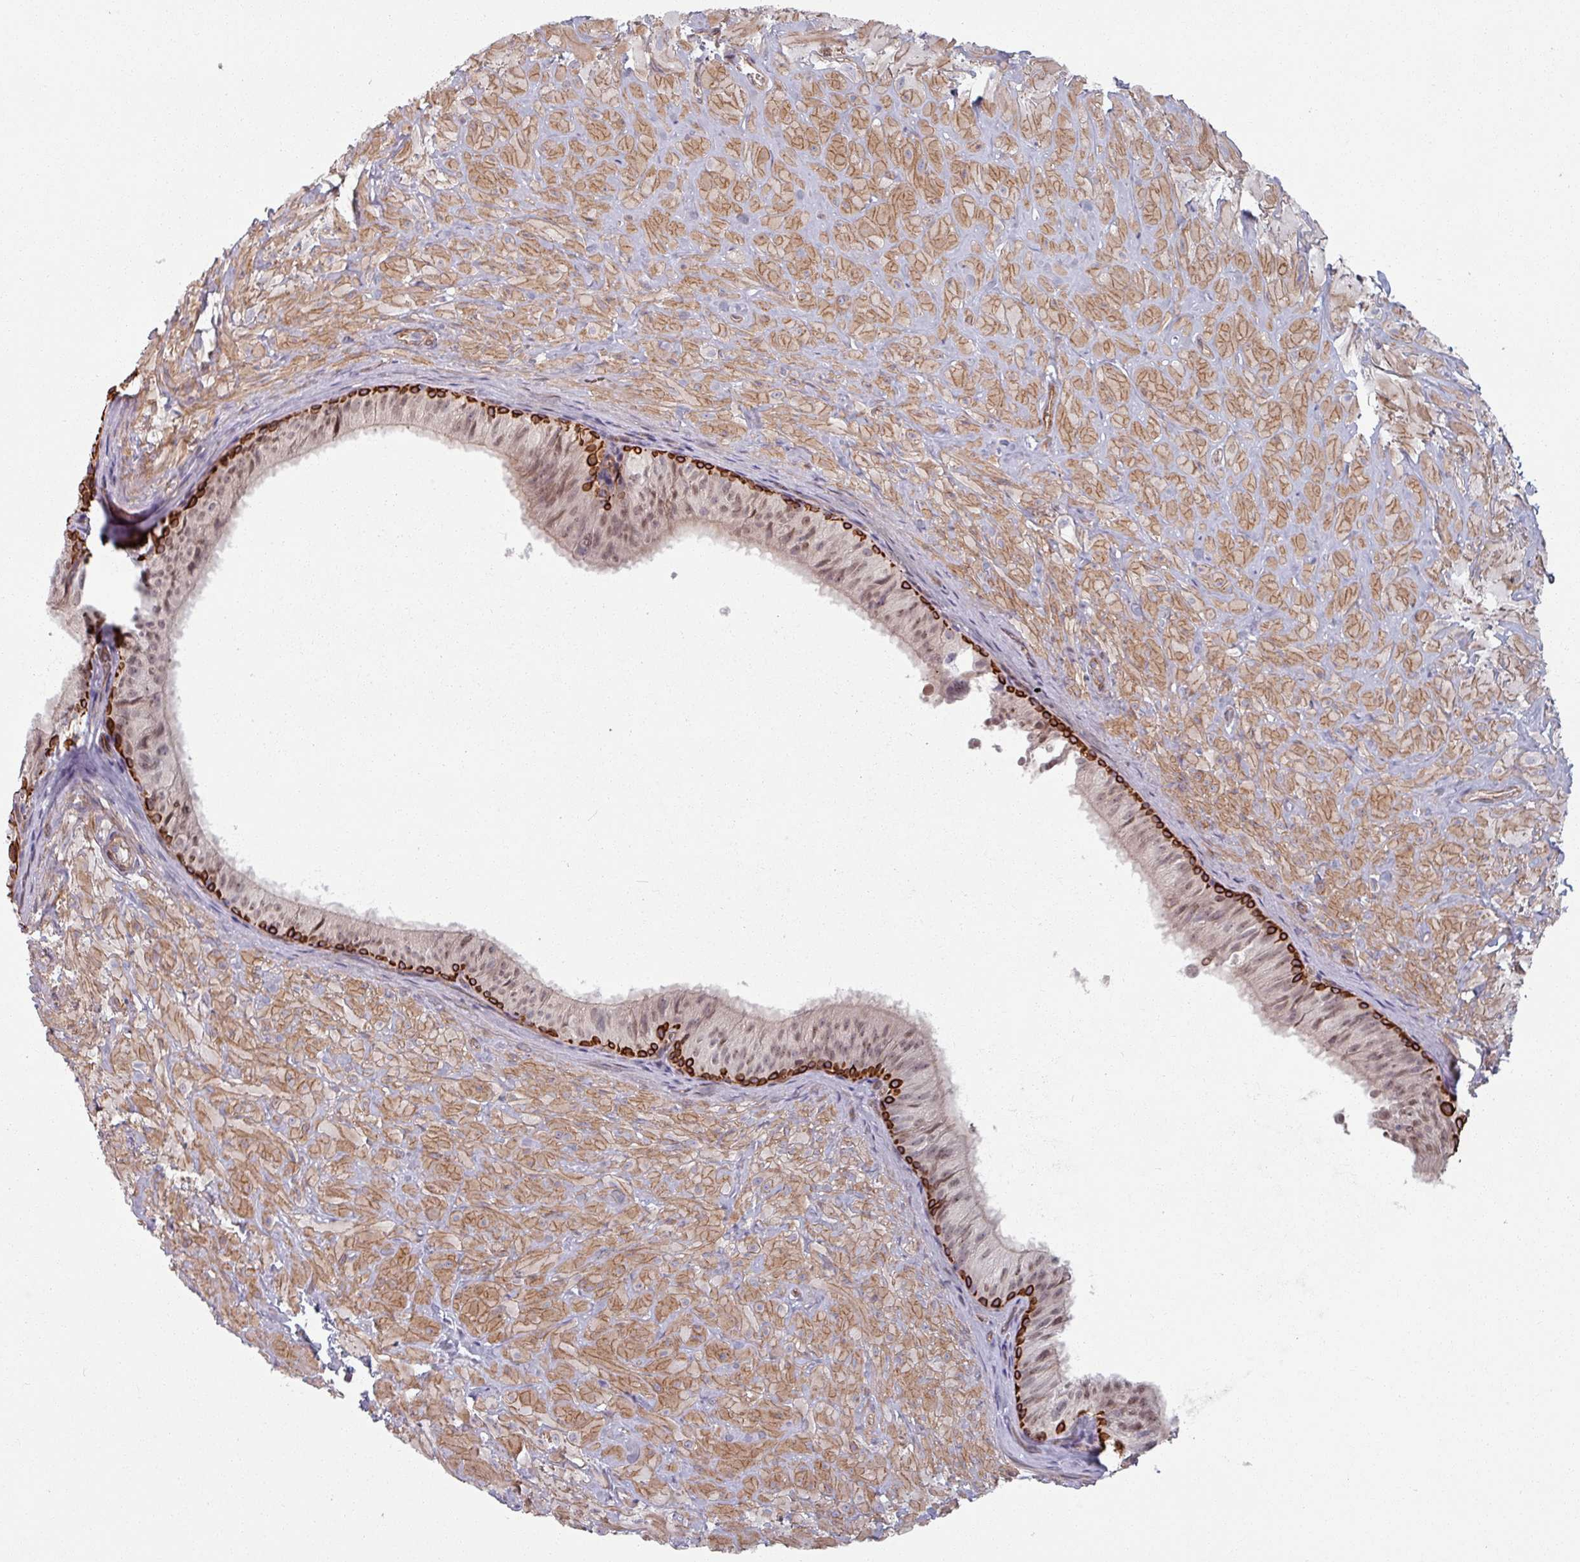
{"staining": {"intensity": "strong", "quantity": "<25%", "location": "cytoplasmic/membranous"}, "tissue": "epididymis", "cell_type": "Glandular cells", "image_type": "normal", "snomed": [{"axis": "morphology", "description": "Normal tissue, NOS"}, {"axis": "topography", "description": "Epididymis"}], "caption": "Strong cytoplasmic/membranous positivity is present in about <25% of glandular cells in normal epididymis.", "gene": "C4BPB", "patient": {"sex": "male", "age": 30}}